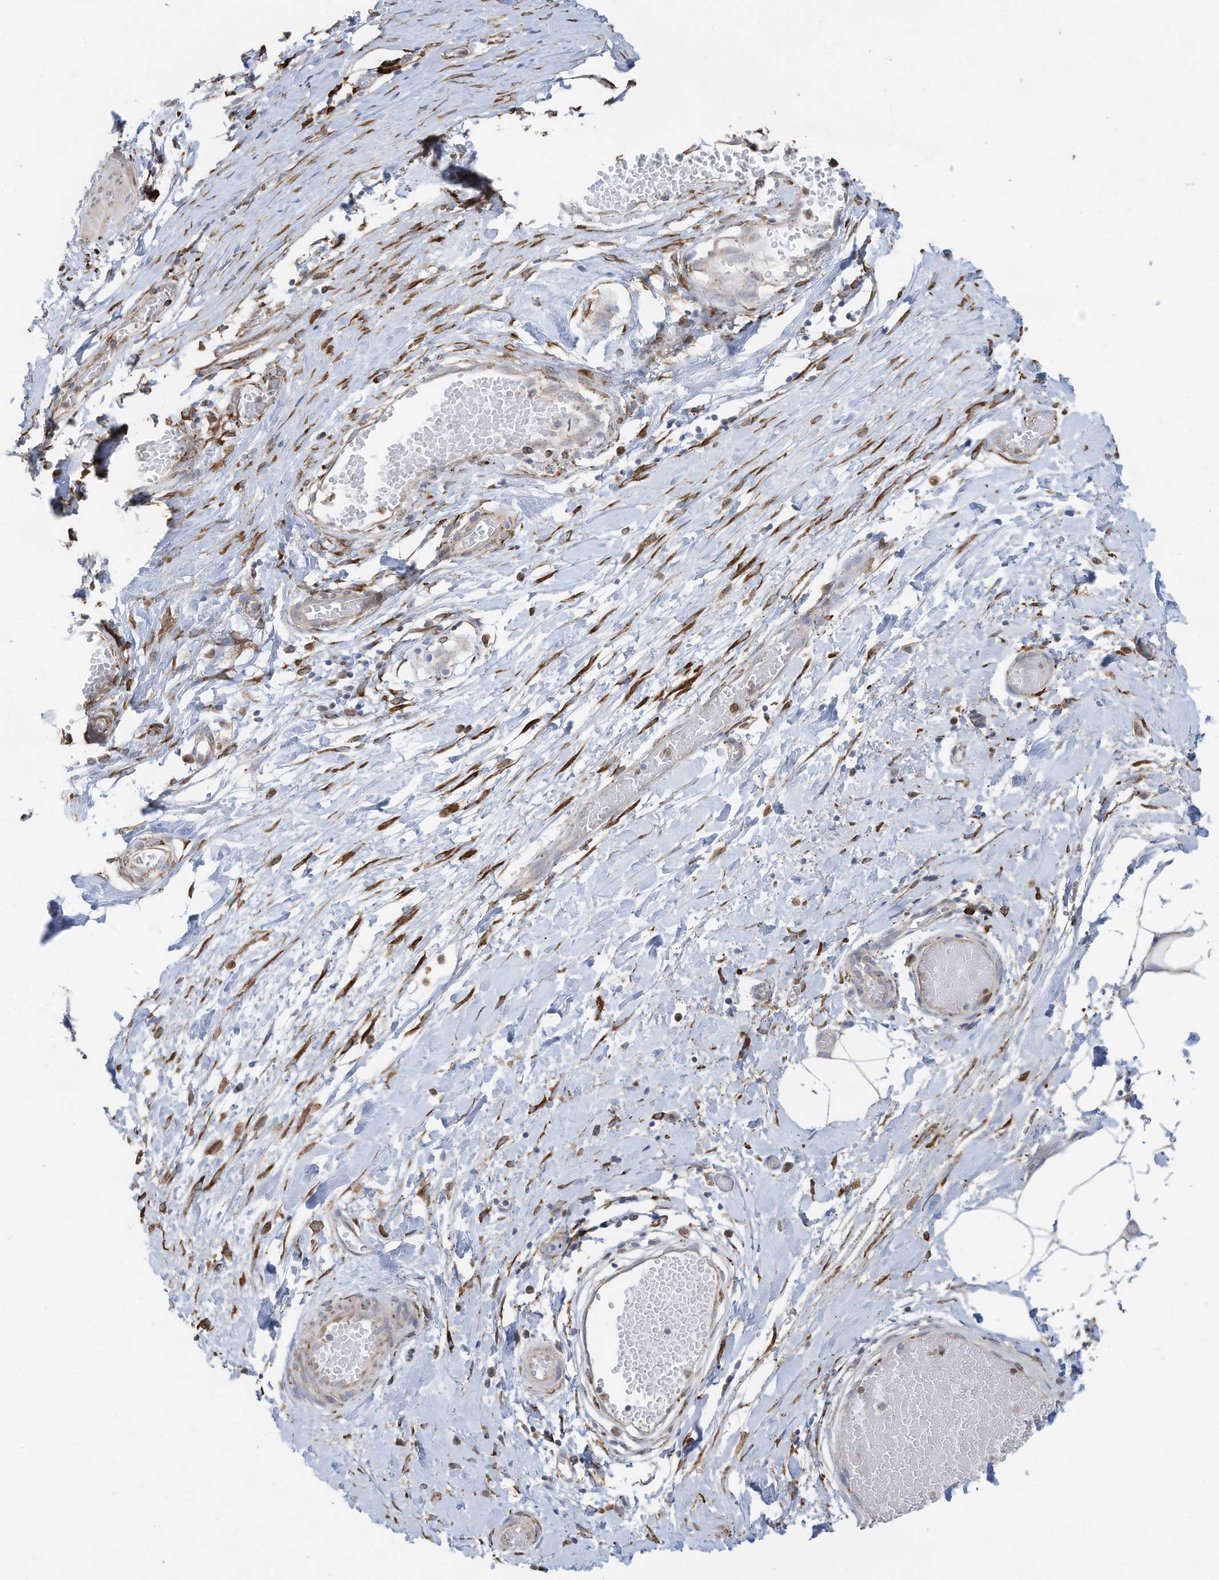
{"staining": {"intensity": "moderate", "quantity": "25%-75%", "location": "cytoplasmic/membranous,nuclear"}, "tissue": "smooth muscle", "cell_type": "Smooth muscle cells", "image_type": "normal", "snomed": [{"axis": "morphology", "description": "Normal tissue, NOS"}, {"axis": "morphology", "description": "Adenocarcinoma, NOS"}, {"axis": "topography", "description": "Colon"}, {"axis": "topography", "description": "Peripheral nerve tissue"}], "caption": "Immunohistochemical staining of unremarkable smooth muscle exhibits medium levels of moderate cytoplasmic/membranous,nuclear expression in about 25%-75% of smooth muscle cells.", "gene": "ZNF354C", "patient": {"sex": "male", "age": 14}}